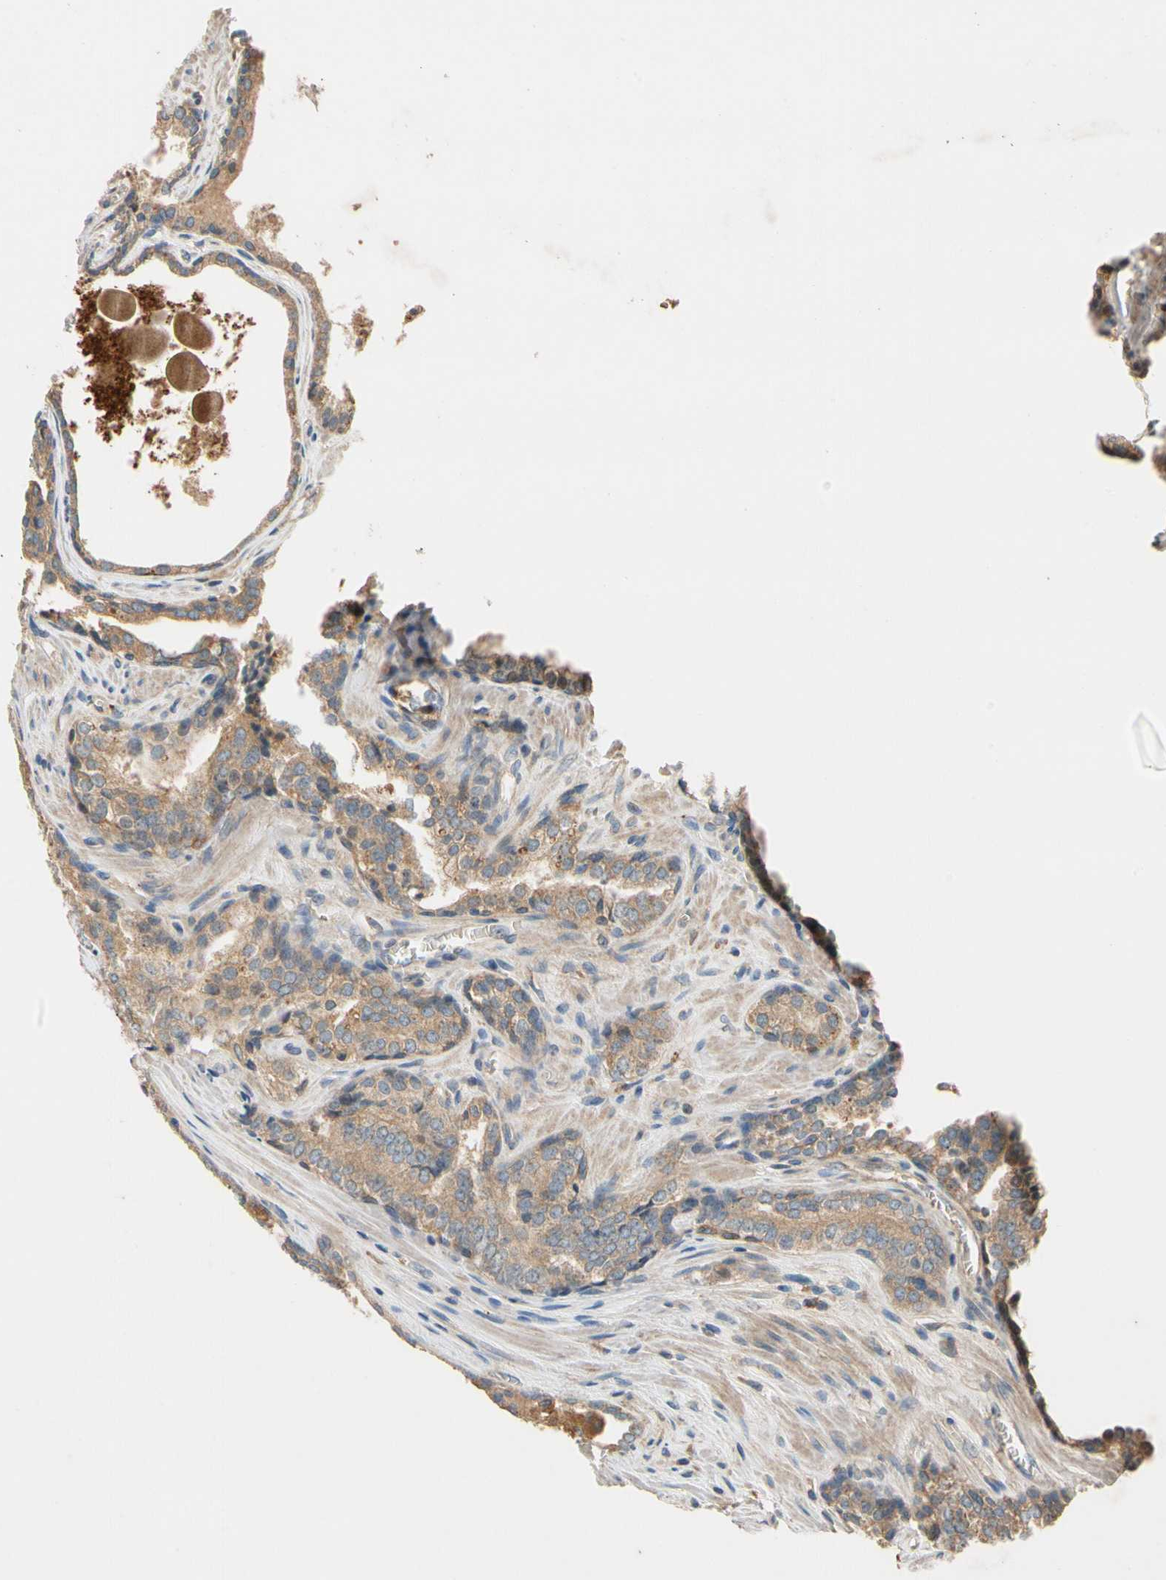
{"staining": {"intensity": "moderate", "quantity": ">75%", "location": "cytoplasmic/membranous"}, "tissue": "prostate cancer", "cell_type": "Tumor cells", "image_type": "cancer", "snomed": [{"axis": "morphology", "description": "Adenocarcinoma, Low grade"}, {"axis": "topography", "description": "Prostate"}], "caption": "The immunohistochemical stain highlights moderate cytoplasmic/membranous expression in tumor cells of adenocarcinoma (low-grade) (prostate) tissue.", "gene": "USP46", "patient": {"sex": "male", "age": 60}}